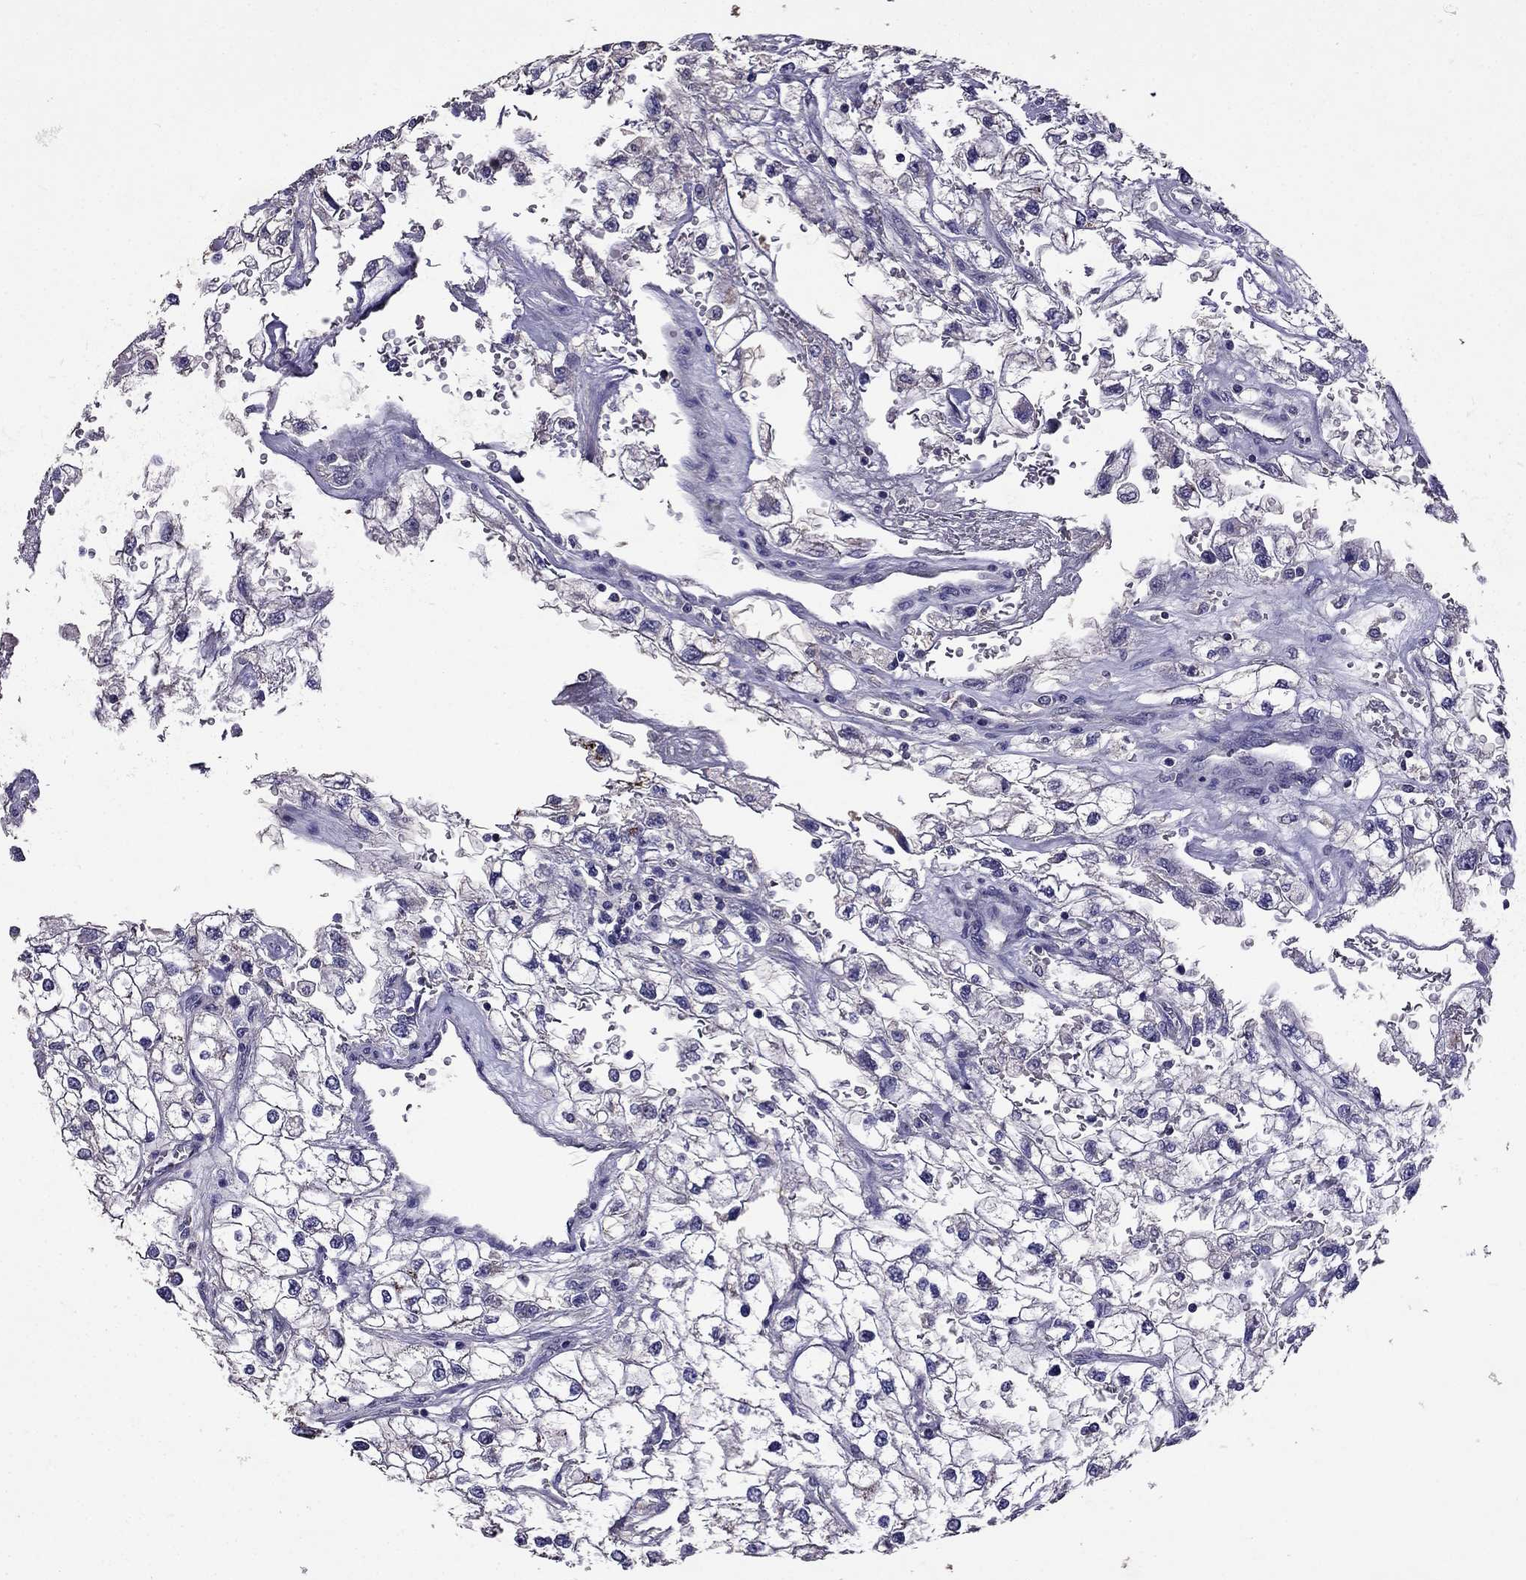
{"staining": {"intensity": "negative", "quantity": "none", "location": "none"}, "tissue": "renal cancer", "cell_type": "Tumor cells", "image_type": "cancer", "snomed": [{"axis": "morphology", "description": "Adenocarcinoma, NOS"}, {"axis": "topography", "description": "Kidney"}], "caption": "DAB (3,3'-diaminobenzidine) immunohistochemical staining of human renal cancer reveals no significant positivity in tumor cells. (DAB immunohistochemistry (IHC) with hematoxylin counter stain).", "gene": "NKX3-1", "patient": {"sex": "male", "age": 59}}